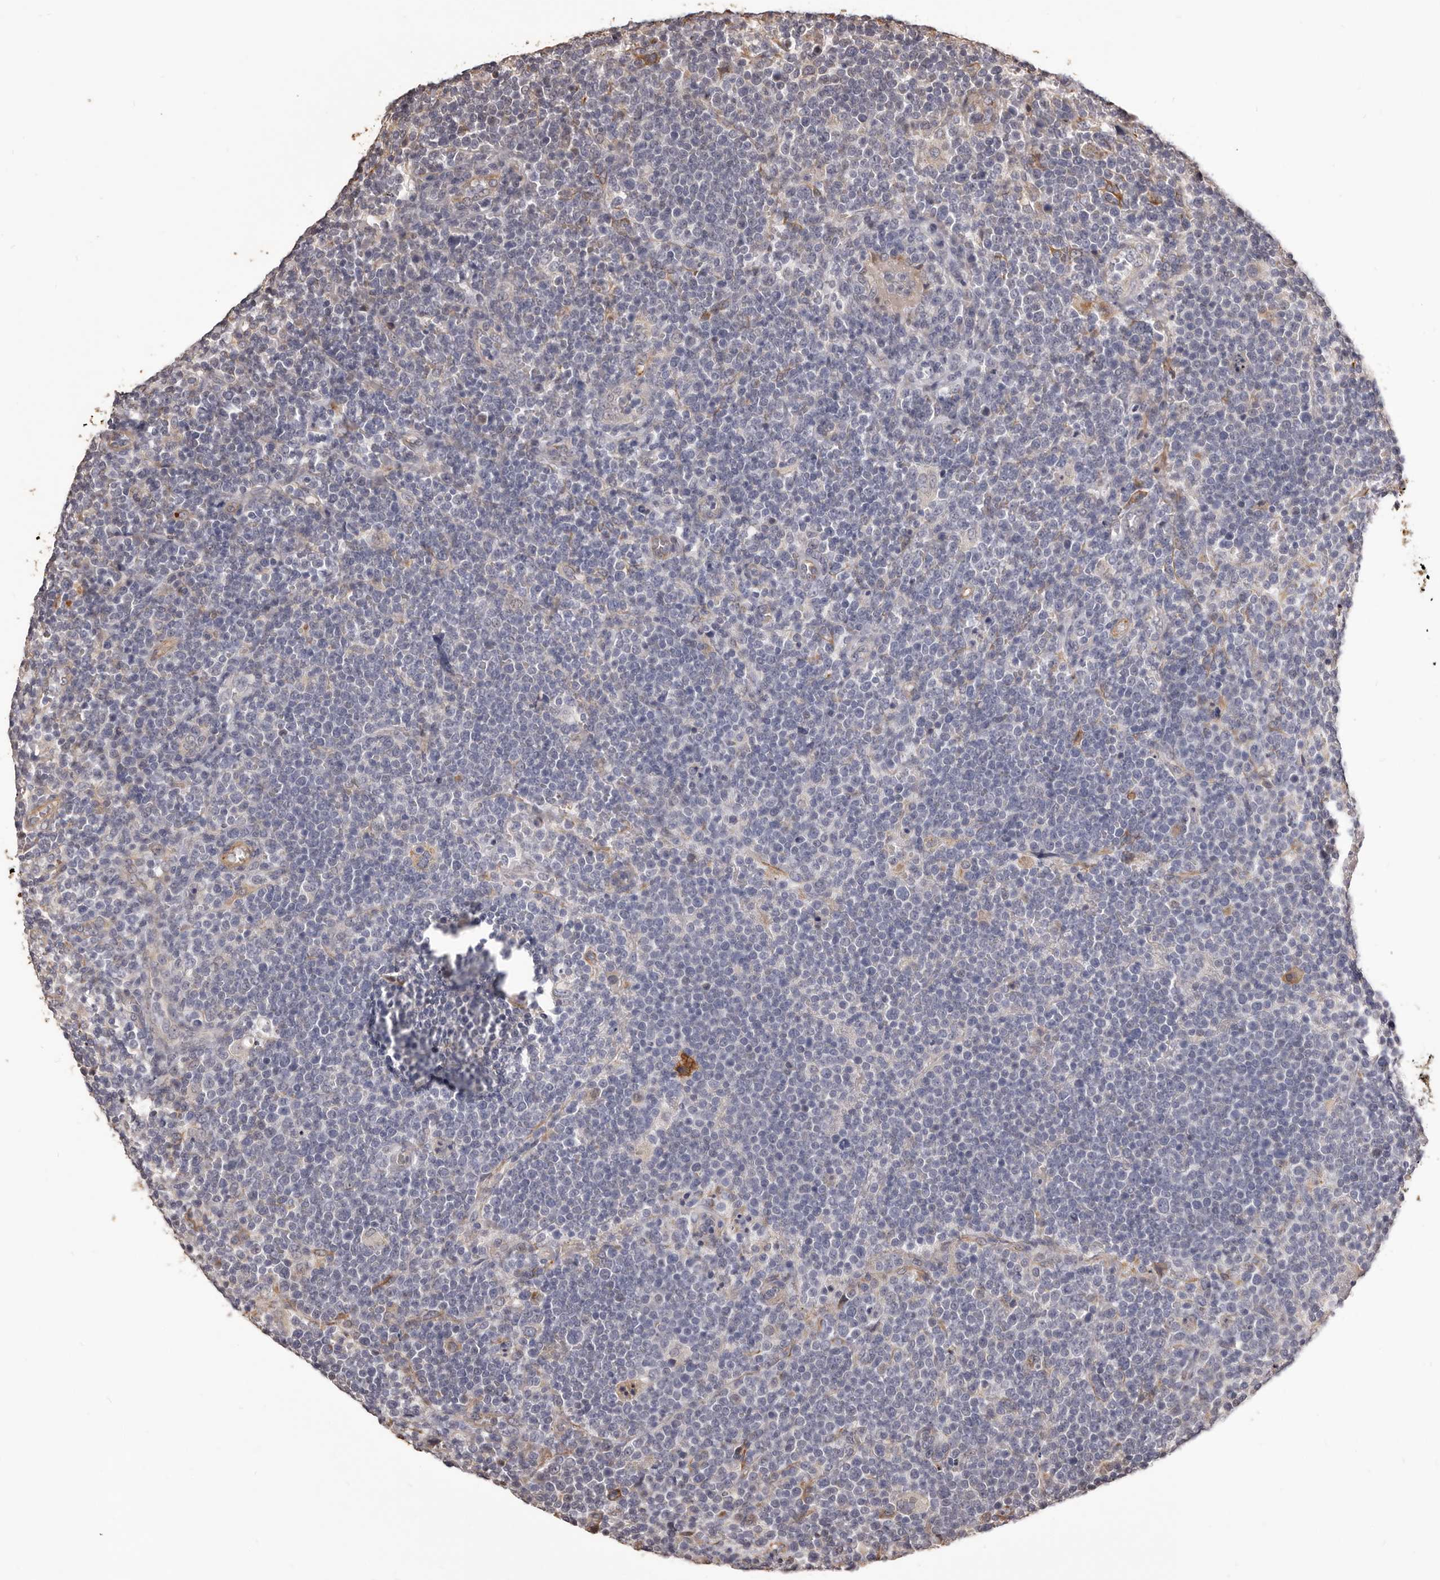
{"staining": {"intensity": "negative", "quantity": "none", "location": "none"}, "tissue": "lymphoma", "cell_type": "Tumor cells", "image_type": "cancer", "snomed": [{"axis": "morphology", "description": "Malignant lymphoma, non-Hodgkin's type, High grade"}, {"axis": "topography", "description": "Lymph node"}], "caption": "This is a histopathology image of immunohistochemistry (IHC) staining of lymphoma, which shows no positivity in tumor cells.", "gene": "ALPK1", "patient": {"sex": "male", "age": 61}}